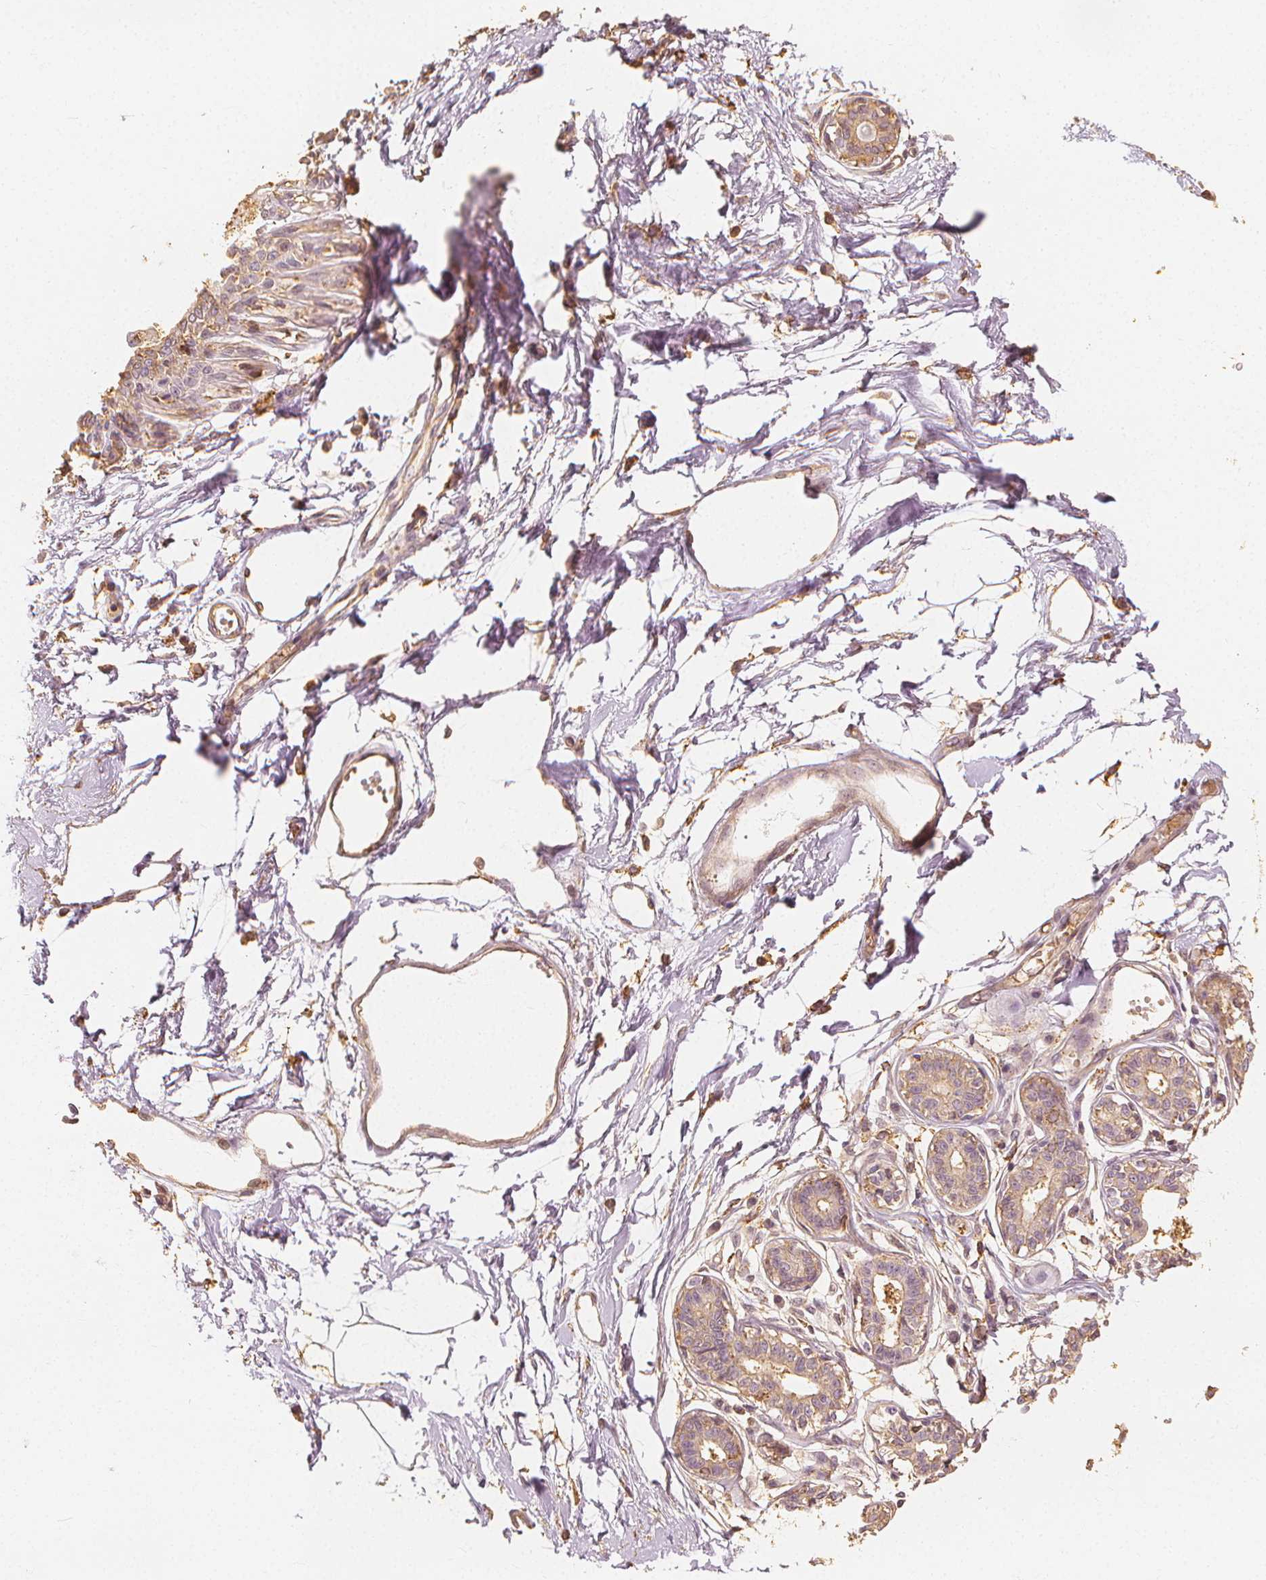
{"staining": {"intensity": "moderate", "quantity": "25%-75%", "location": "cytoplasmic/membranous"}, "tissue": "breast", "cell_type": "Adipocytes", "image_type": "normal", "snomed": [{"axis": "morphology", "description": "Normal tissue, NOS"}, {"axis": "topography", "description": "Breast"}], "caption": "Approximately 25%-75% of adipocytes in benign breast show moderate cytoplasmic/membranous protein expression as visualized by brown immunohistochemical staining.", "gene": "ARHGAP26", "patient": {"sex": "female", "age": 45}}